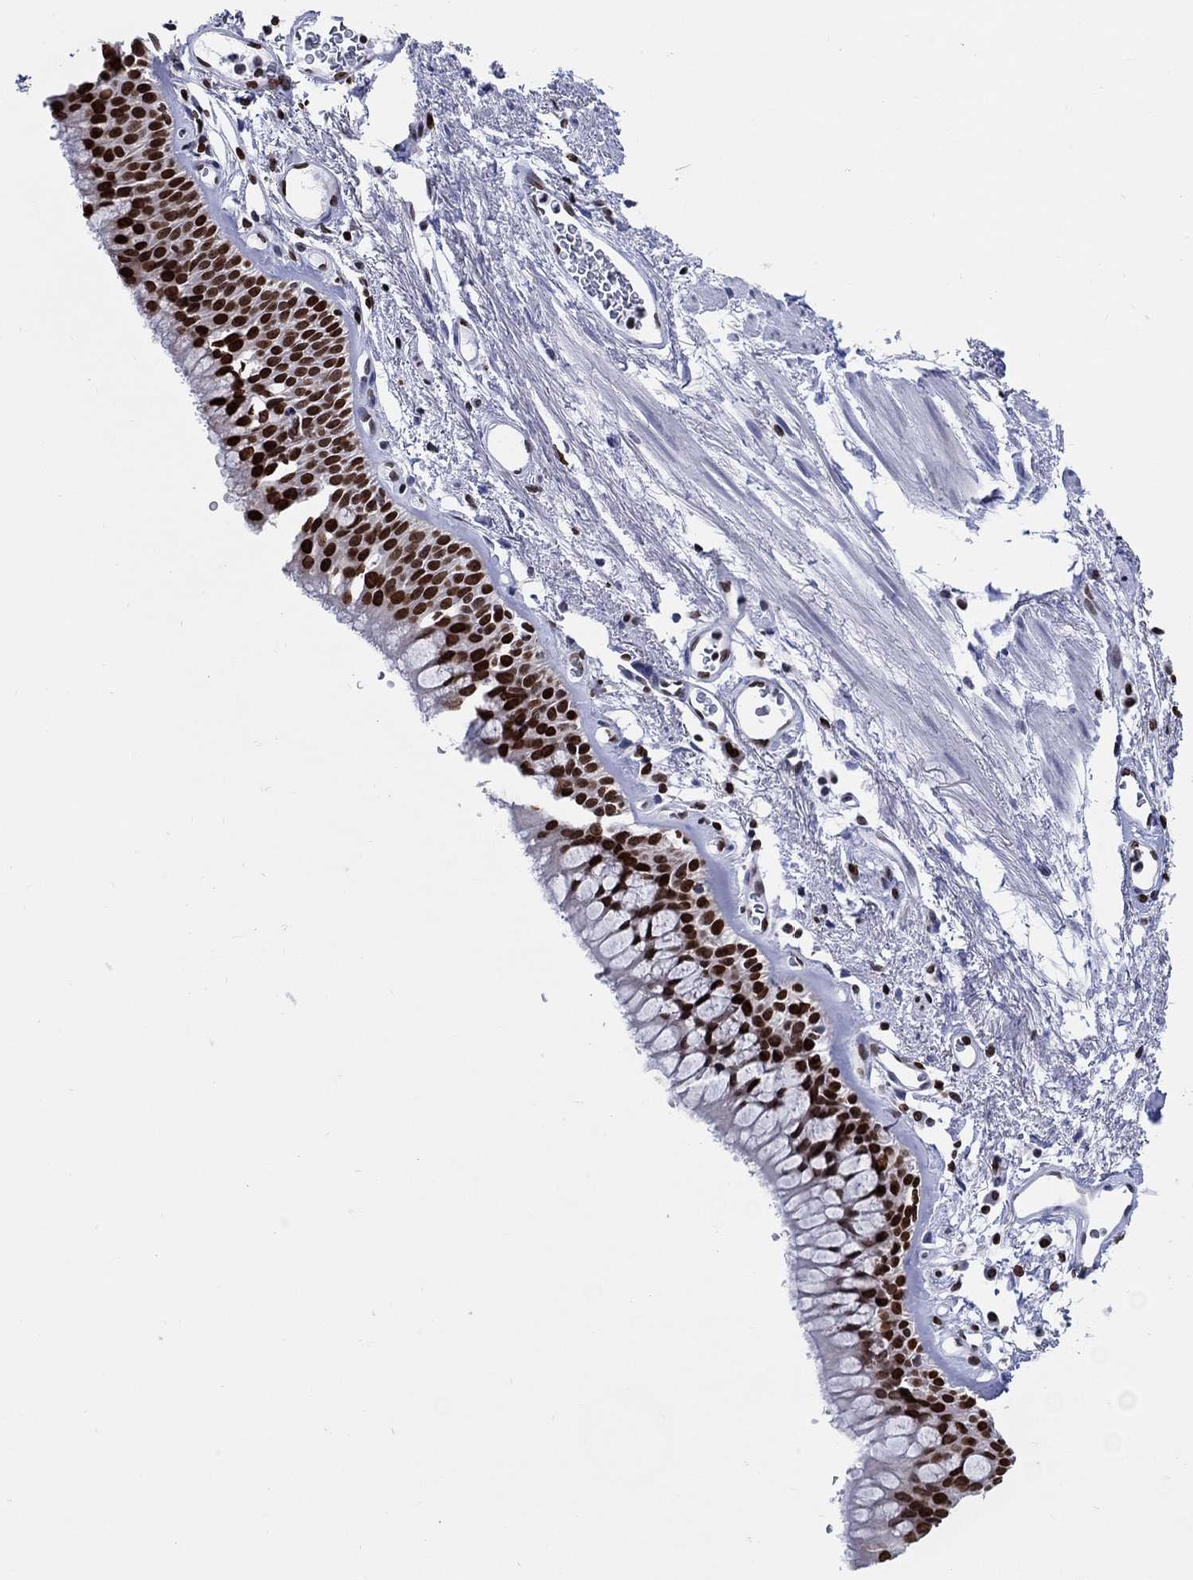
{"staining": {"intensity": "strong", "quantity": ">75%", "location": "nuclear"}, "tissue": "bronchus", "cell_type": "Respiratory epithelial cells", "image_type": "normal", "snomed": [{"axis": "morphology", "description": "Normal tissue, NOS"}, {"axis": "topography", "description": "Bronchus"}, {"axis": "topography", "description": "Lung"}], "caption": "Respiratory epithelial cells demonstrate high levels of strong nuclear expression in approximately >75% of cells in unremarkable bronchus. Using DAB (3,3'-diaminobenzidine) (brown) and hematoxylin (blue) stains, captured at high magnification using brightfield microscopy.", "gene": "HMGA1", "patient": {"sex": "female", "age": 57}}